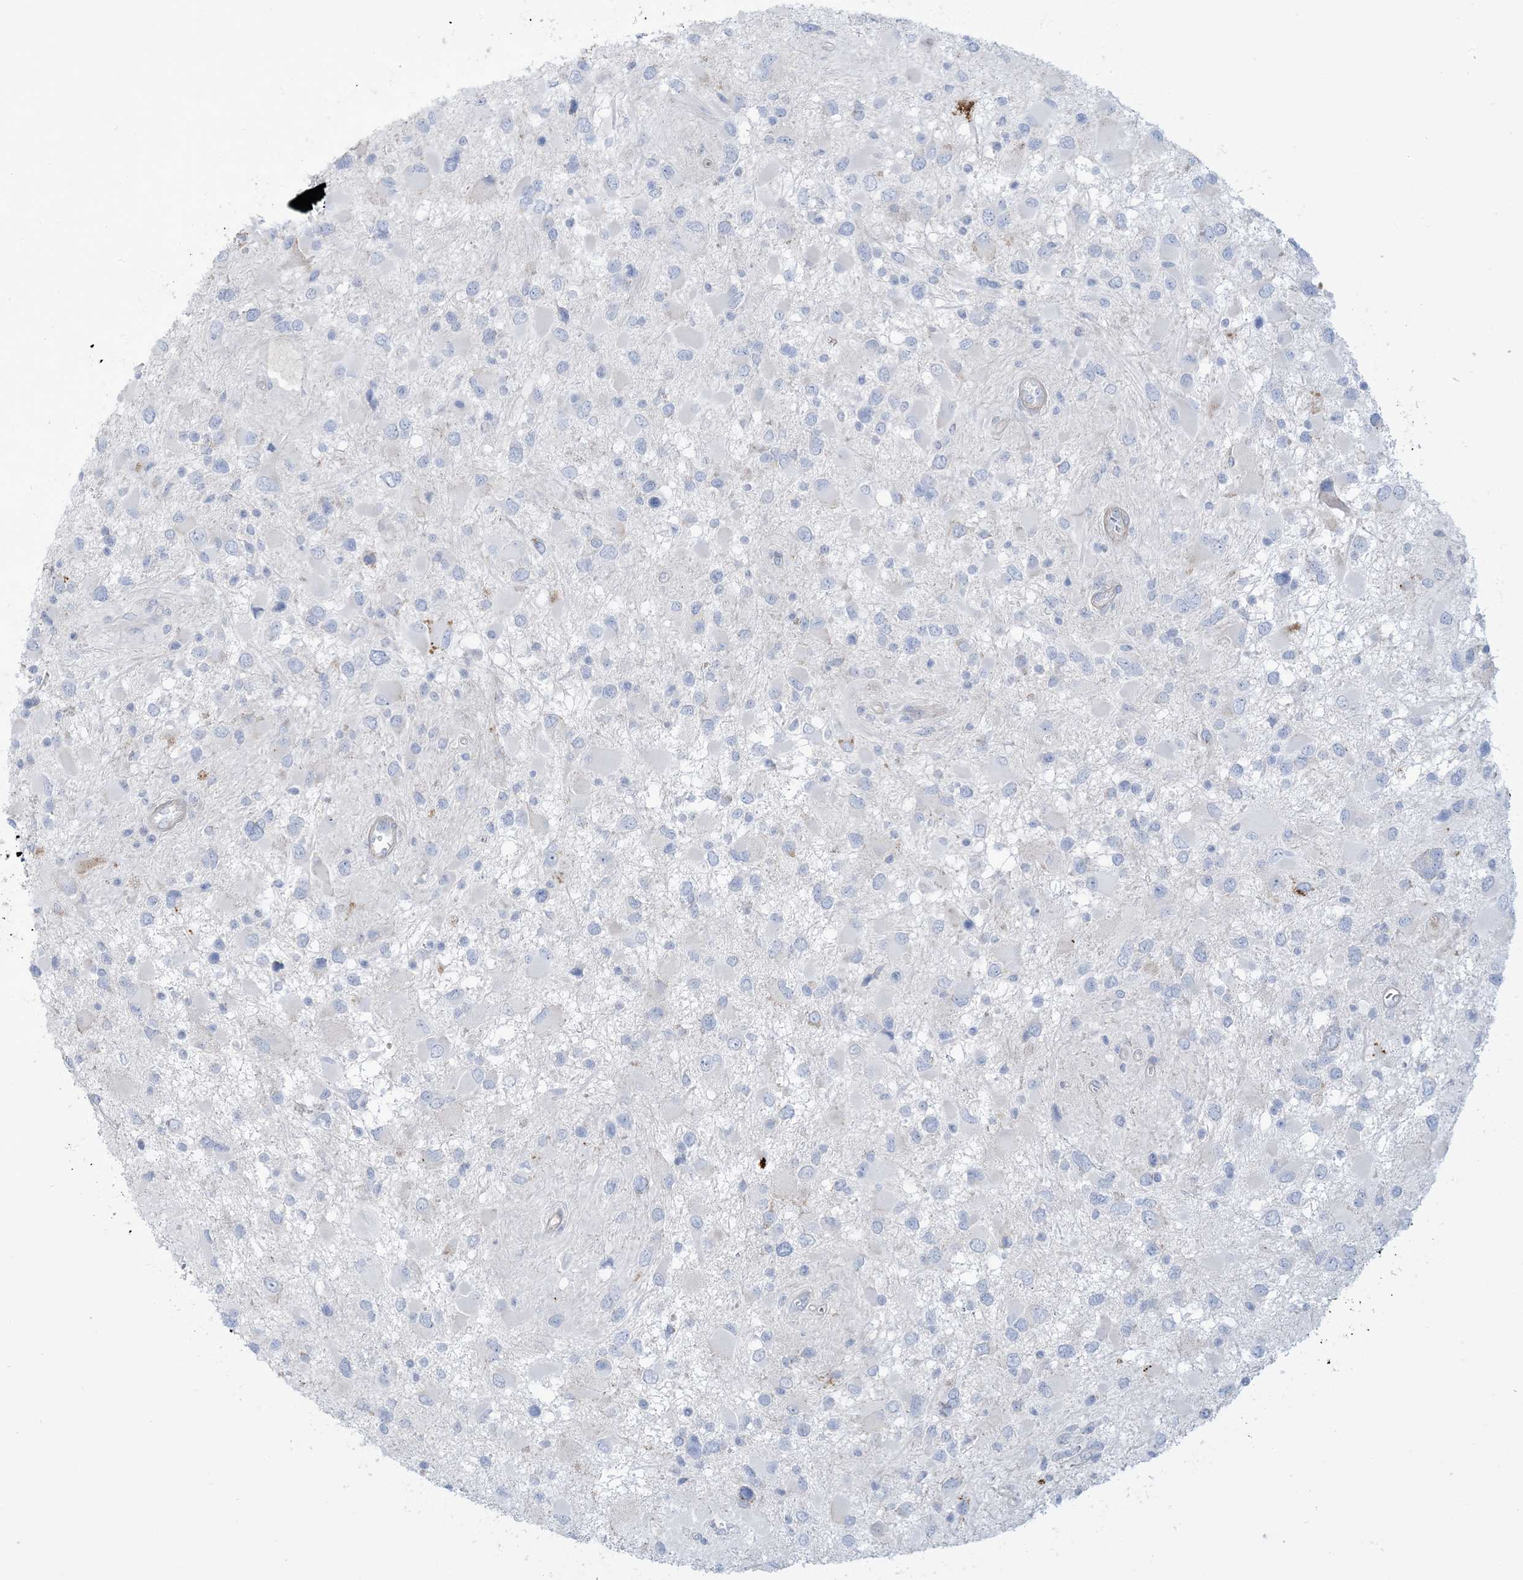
{"staining": {"intensity": "negative", "quantity": "none", "location": "none"}, "tissue": "glioma", "cell_type": "Tumor cells", "image_type": "cancer", "snomed": [{"axis": "morphology", "description": "Glioma, malignant, High grade"}, {"axis": "topography", "description": "Brain"}], "caption": "High power microscopy image of an immunohistochemistry micrograph of glioma, revealing no significant expression in tumor cells. The staining was performed using DAB (3,3'-diaminobenzidine) to visualize the protein expression in brown, while the nuclei were stained in blue with hematoxylin (Magnification: 20x).", "gene": "MTHFD2L", "patient": {"sex": "male", "age": 53}}